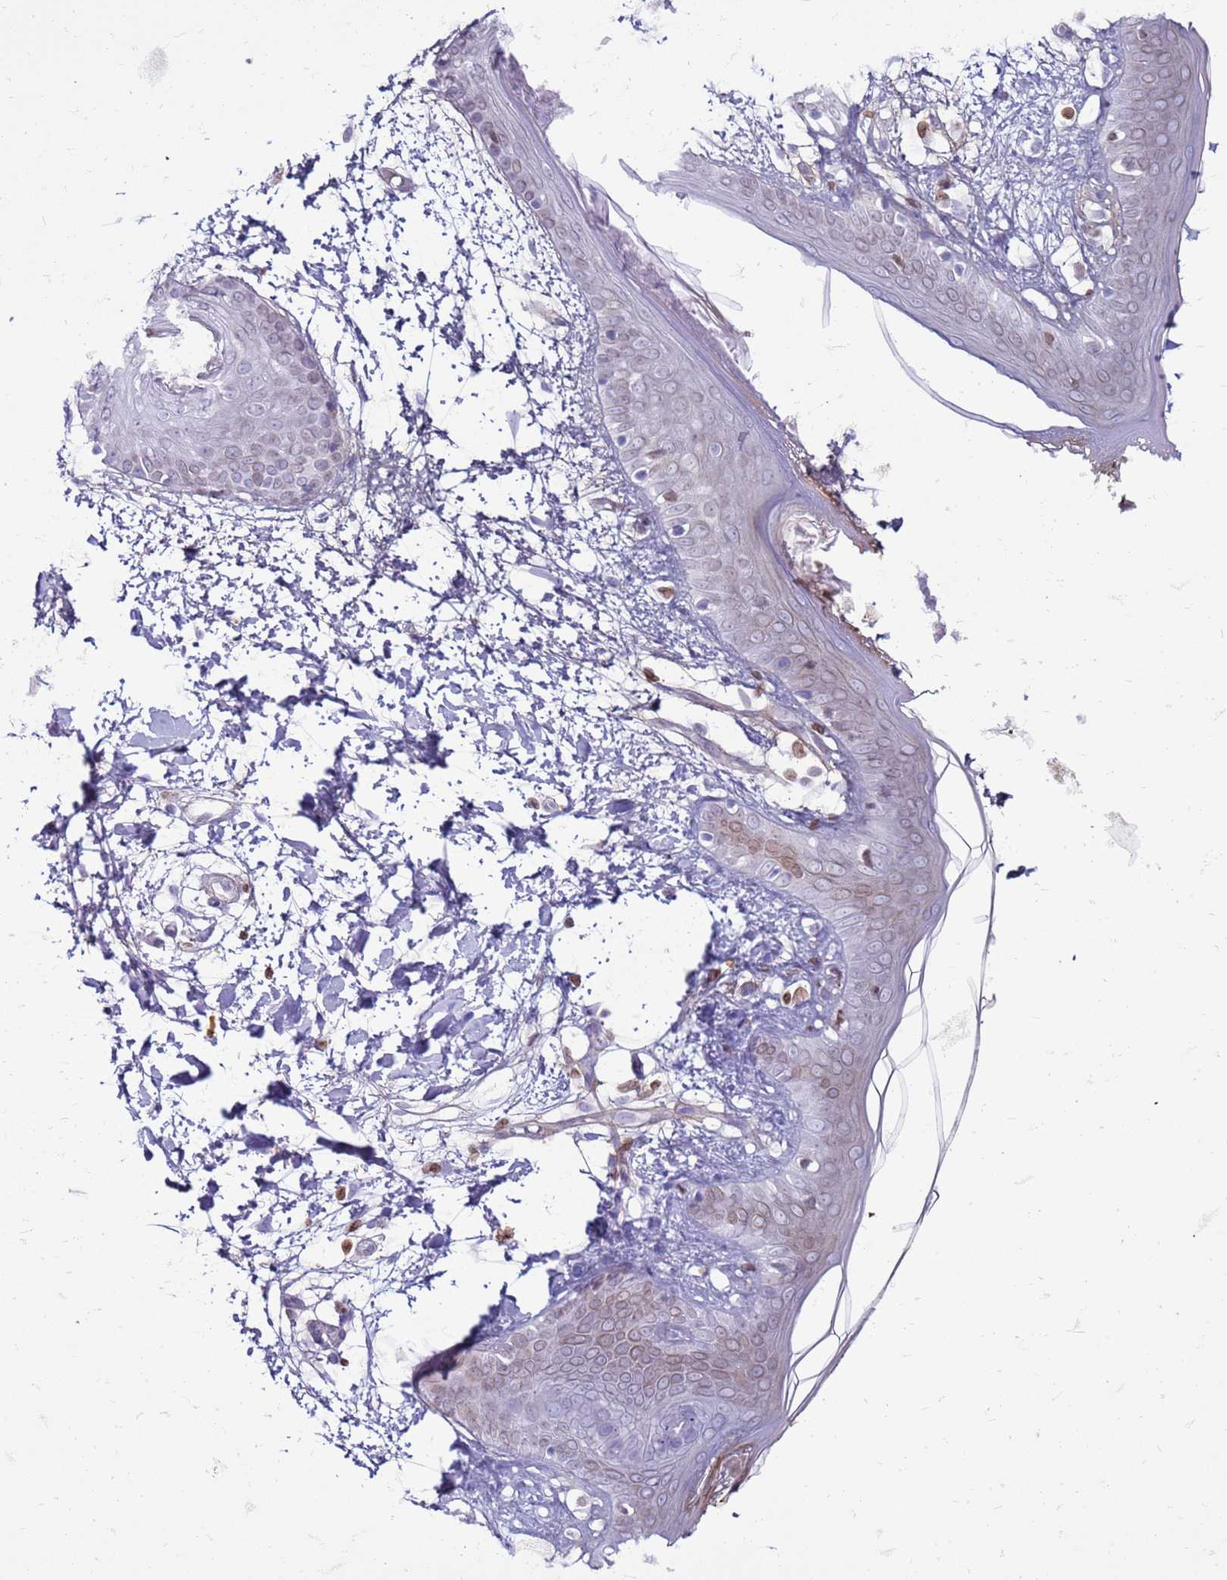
{"staining": {"intensity": "negative", "quantity": "none", "location": "none"}, "tissue": "skin", "cell_type": "Fibroblasts", "image_type": "normal", "snomed": [{"axis": "morphology", "description": "Normal tissue, NOS"}, {"axis": "topography", "description": "Skin"}], "caption": "Fibroblasts are negative for brown protein staining in normal skin. The staining is performed using DAB brown chromogen with nuclei counter-stained in using hematoxylin.", "gene": "METTL25B", "patient": {"sex": "female", "age": 34}}